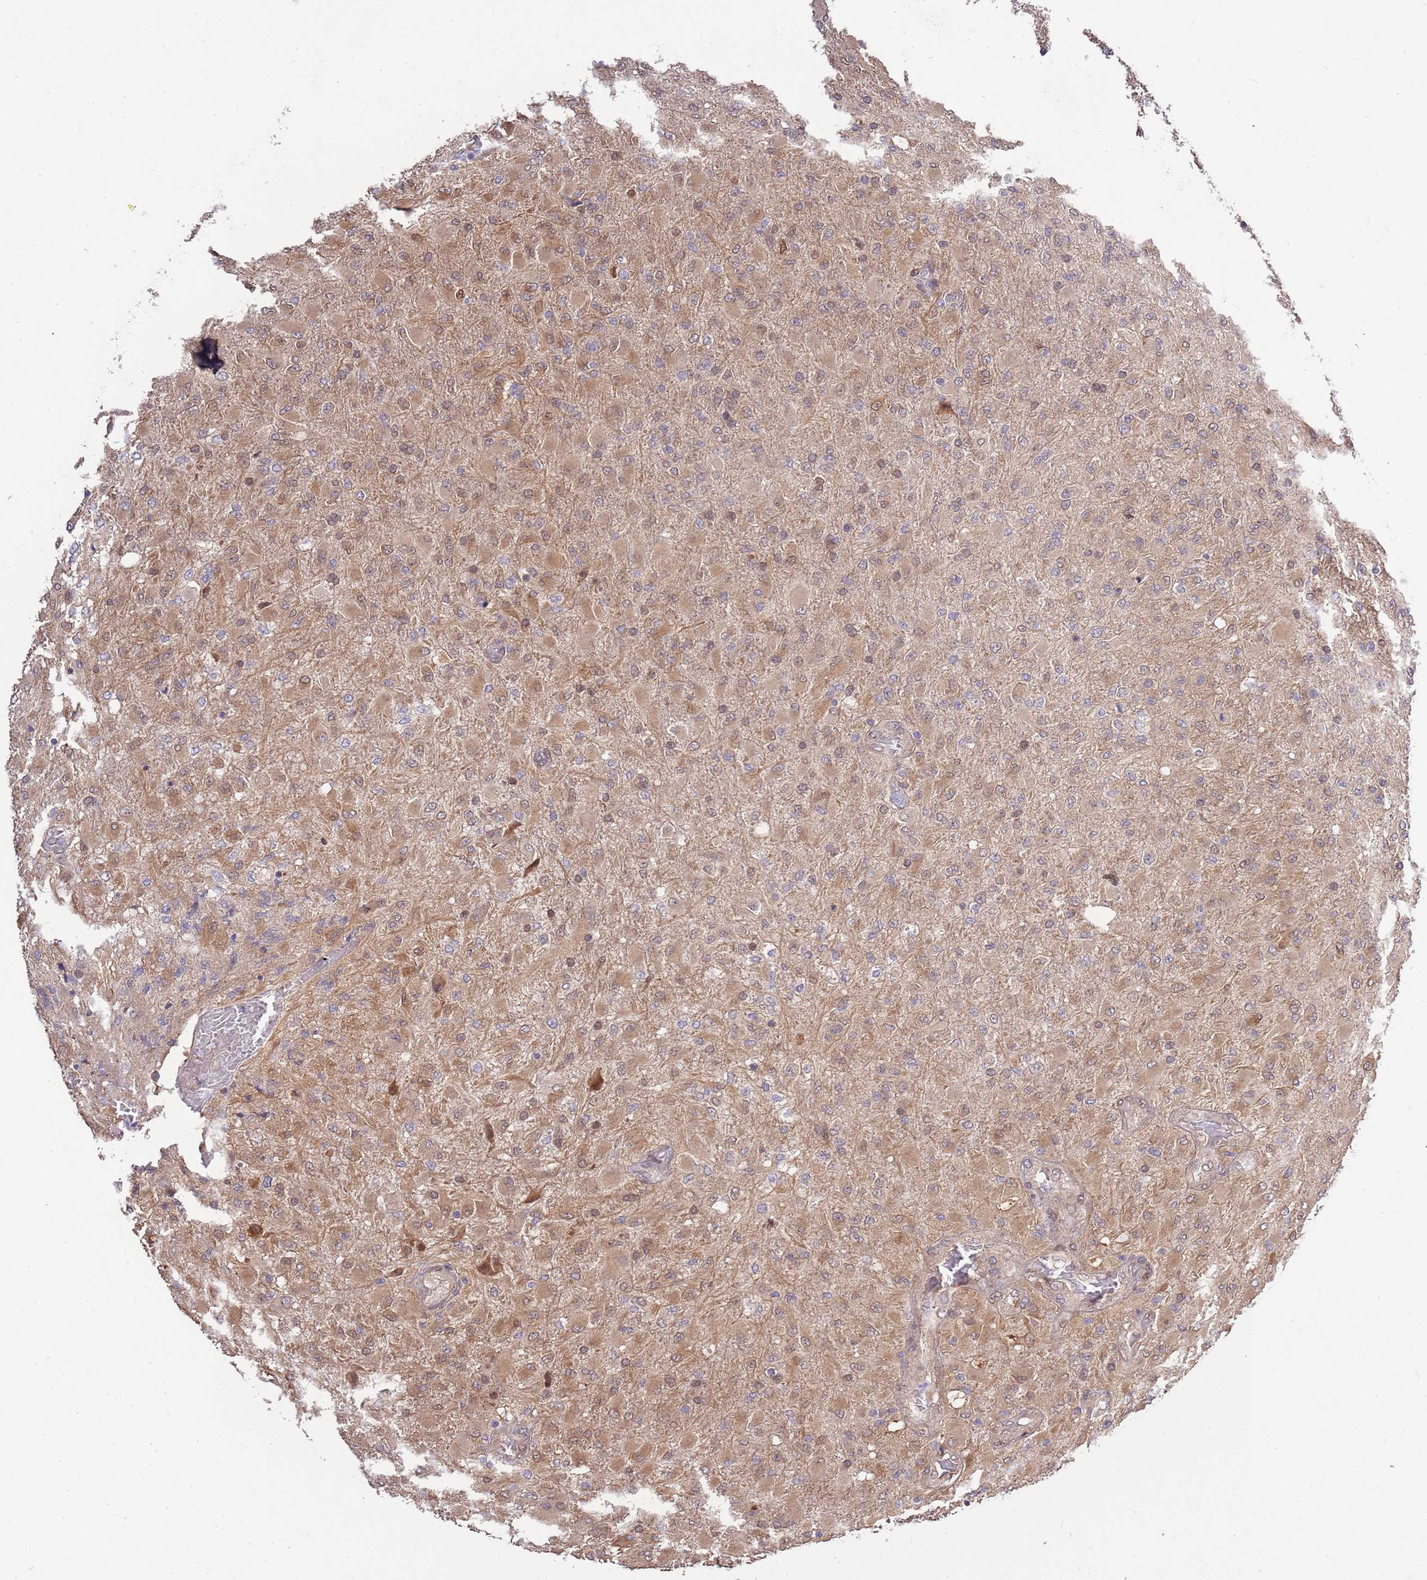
{"staining": {"intensity": "moderate", "quantity": ">75%", "location": "cytoplasmic/membranous,nuclear"}, "tissue": "glioma", "cell_type": "Tumor cells", "image_type": "cancer", "snomed": [{"axis": "morphology", "description": "Glioma, malignant, Low grade"}, {"axis": "topography", "description": "Brain"}], "caption": "A brown stain highlights moderate cytoplasmic/membranous and nuclear positivity of a protein in human low-grade glioma (malignant) tumor cells.", "gene": "ZNF665", "patient": {"sex": "male", "age": 65}}